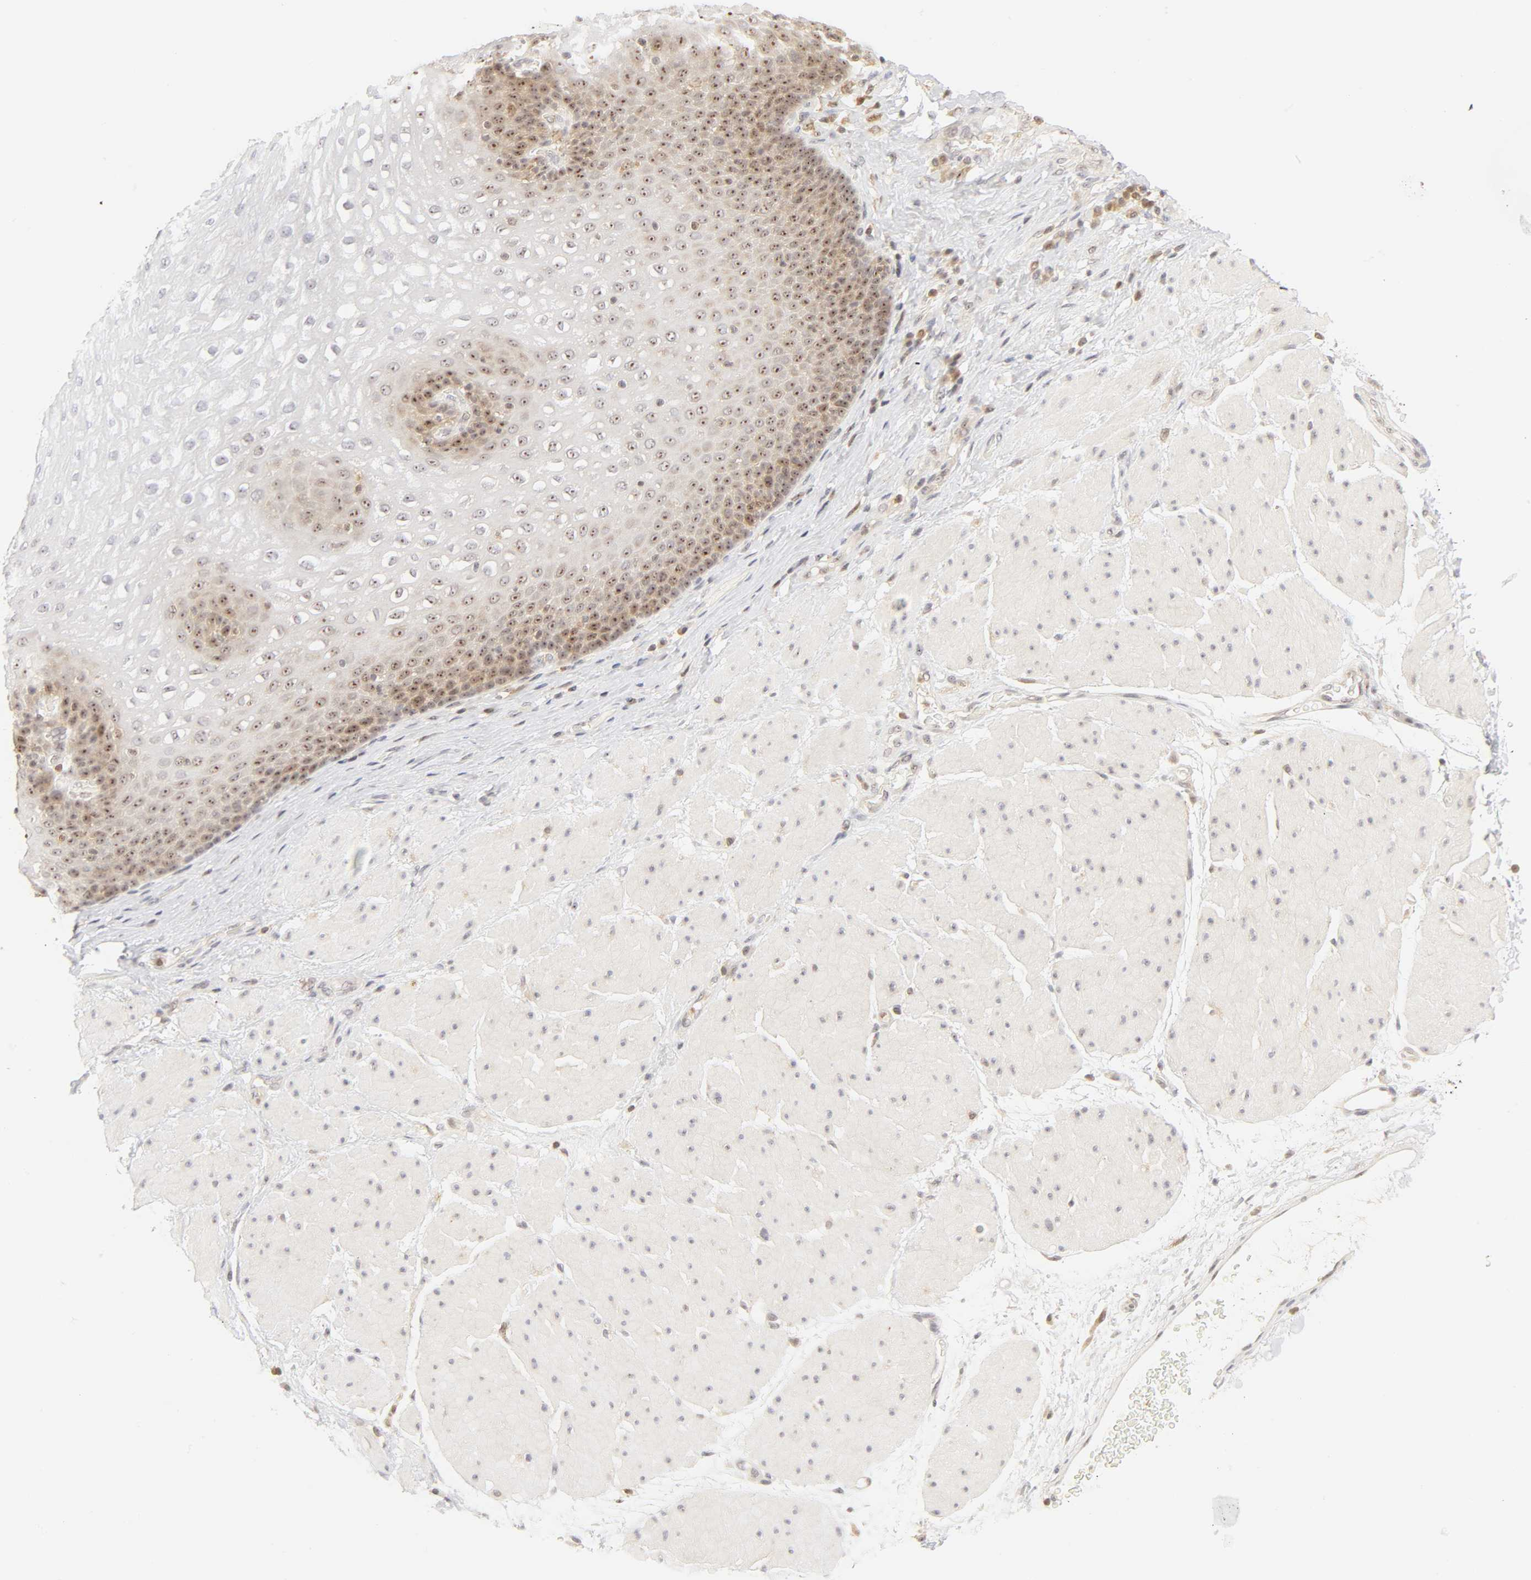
{"staining": {"intensity": "moderate", "quantity": "25%-75%", "location": "cytoplasmic/membranous,nuclear"}, "tissue": "esophagus", "cell_type": "Squamous epithelial cells", "image_type": "normal", "snomed": [{"axis": "morphology", "description": "Normal tissue, NOS"}, {"axis": "topography", "description": "Esophagus"}], "caption": "Immunohistochemistry photomicrograph of normal human esophagus stained for a protein (brown), which demonstrates medium levels of moderate cytoplasmic/membranous,nuclear staining in about 25%-75% of squamous epithelial cells.", "gene": "KIF2A", "patient": {"sex": "male", "age": 48}}